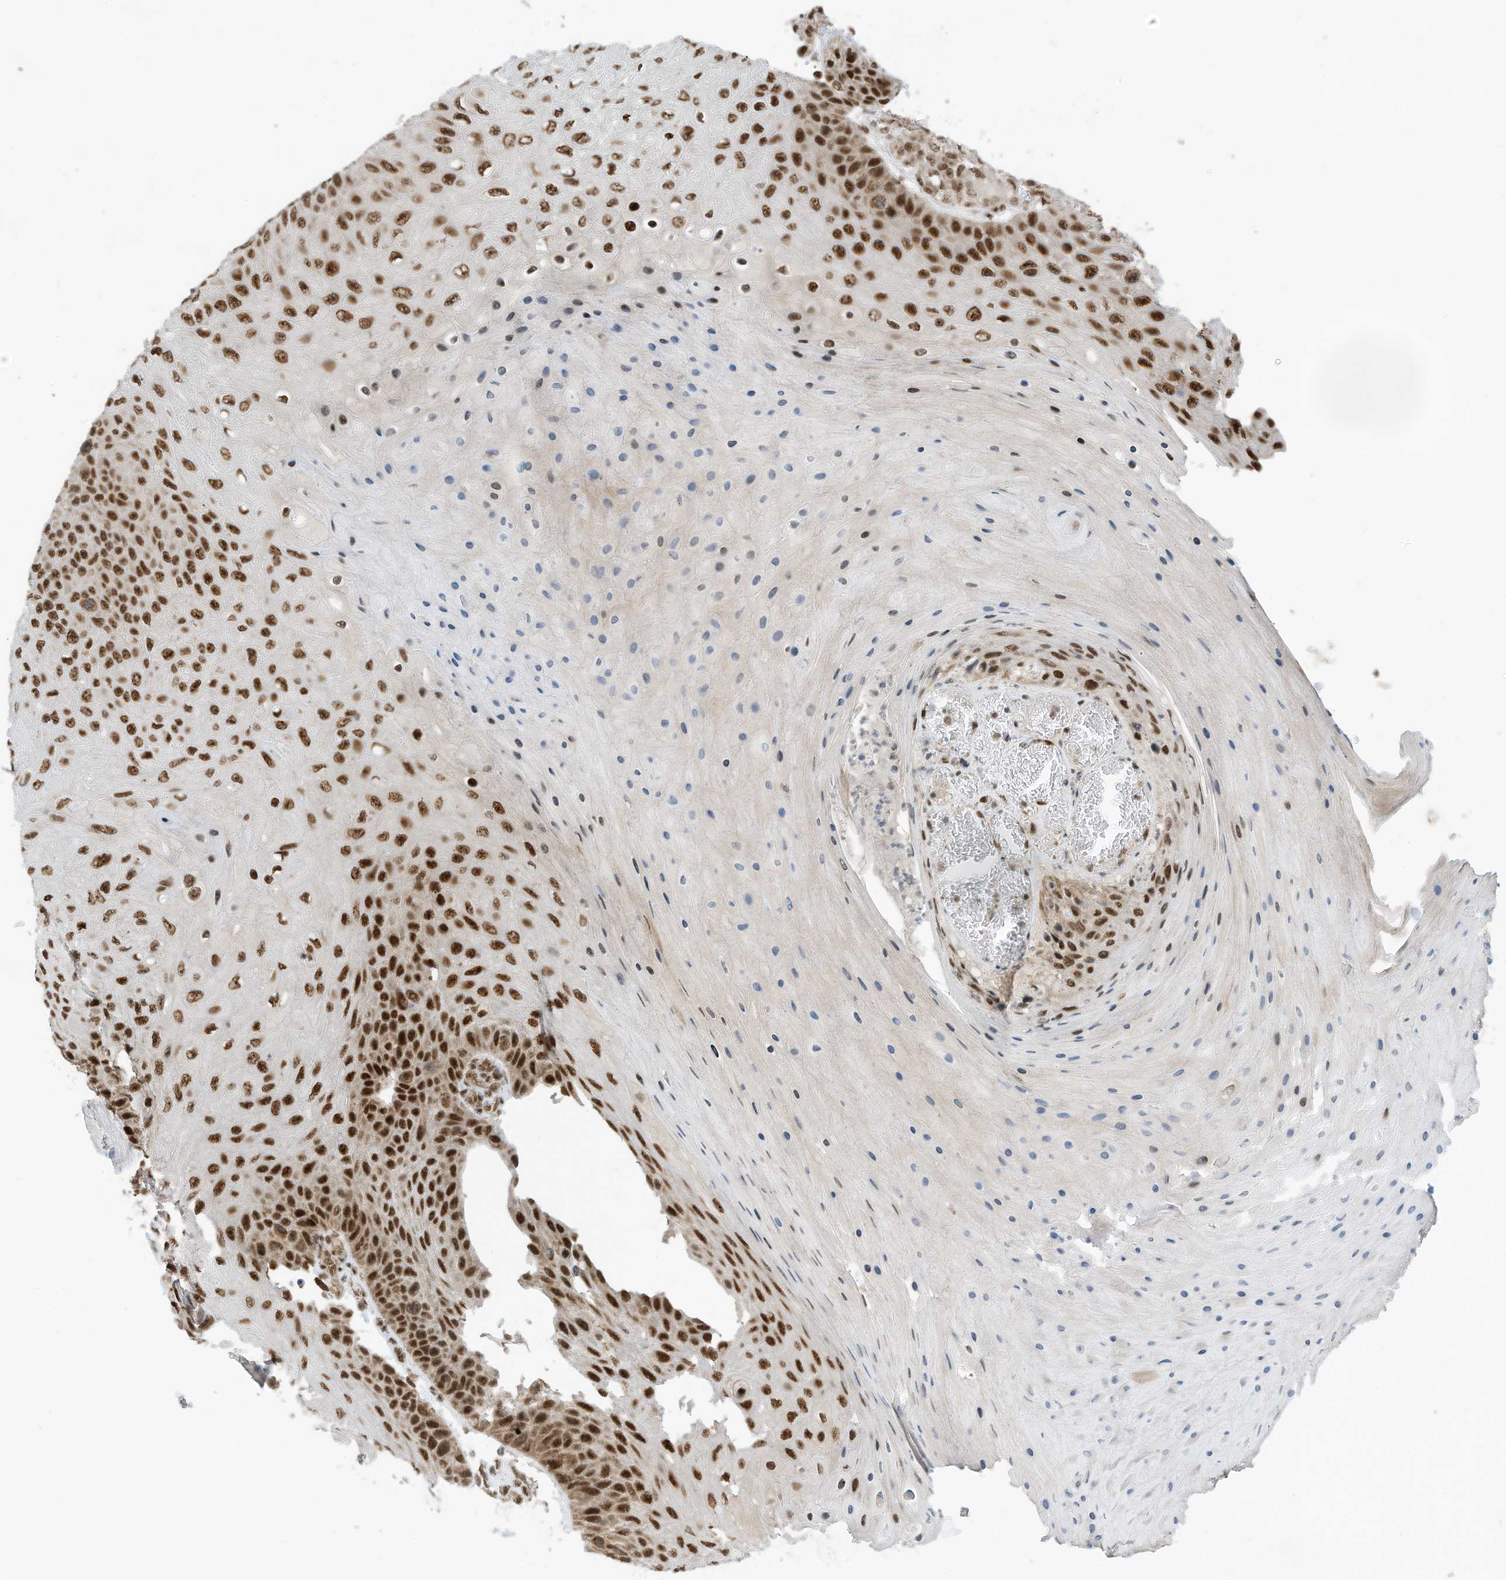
{"staining": {"intensity": "strong", "quantity": ">75%", "location": "nuclear"}, "tissue": "skin cancer", "cell_type": "Tumor cells", "image_type": "cancer", "snomed": [{"axis": "morphology", "description": "Squamous cell carcinoma, NOS"}, {"axis": "topography", "description": "Skin"}], "caption": "IHC micrograph of skin cancer stained for a protein (brown), which shows high levels of strong nuclear expression in about >75% of tumor cells.", "gene": "AURKAIP1", "patient": {"sex": "female", "age": 88}}